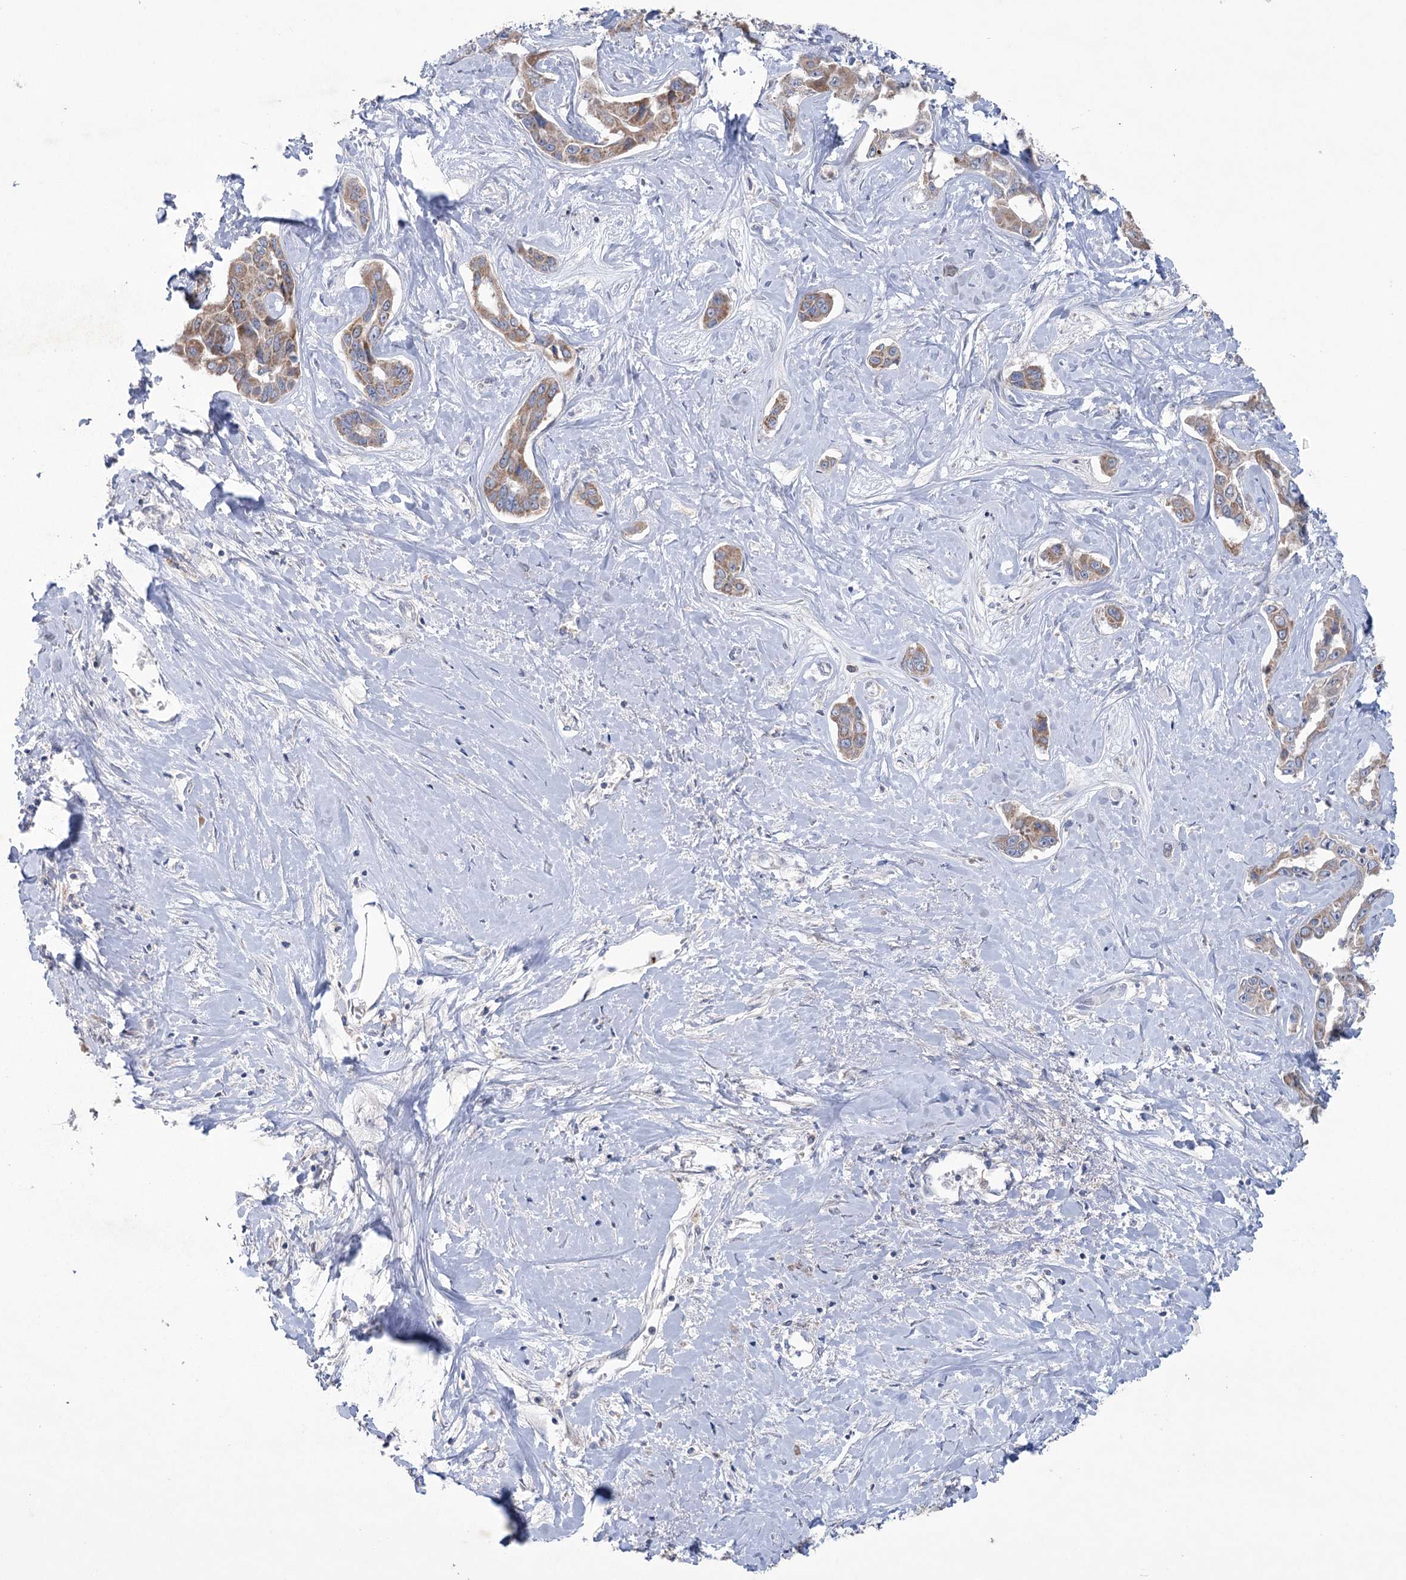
{"staining": {"intensity": "moderate", "quantity": ">75%", "location": "cytoplasmic/membranous"}, "tissue": "liver cancer", "cell_type": "Tumor cells", "image_type": "cancer", "snomed": [{"axis": "morphology", "description": "Cholangiocarcinoma"}, {"axis": "topography", "description": "Liver"}], "caption": "The image exhibits immunohistochemical staining of liver cancer (cholangiocarcinoma). There is moderate cytoplasmic/membranous expression is identified in approximately >75% of tumor cells. (DAB IHC with brightfield microscopy, high magnification).", "gene": "MTCH2", "patient": {"sex": "male", "age": 59}}